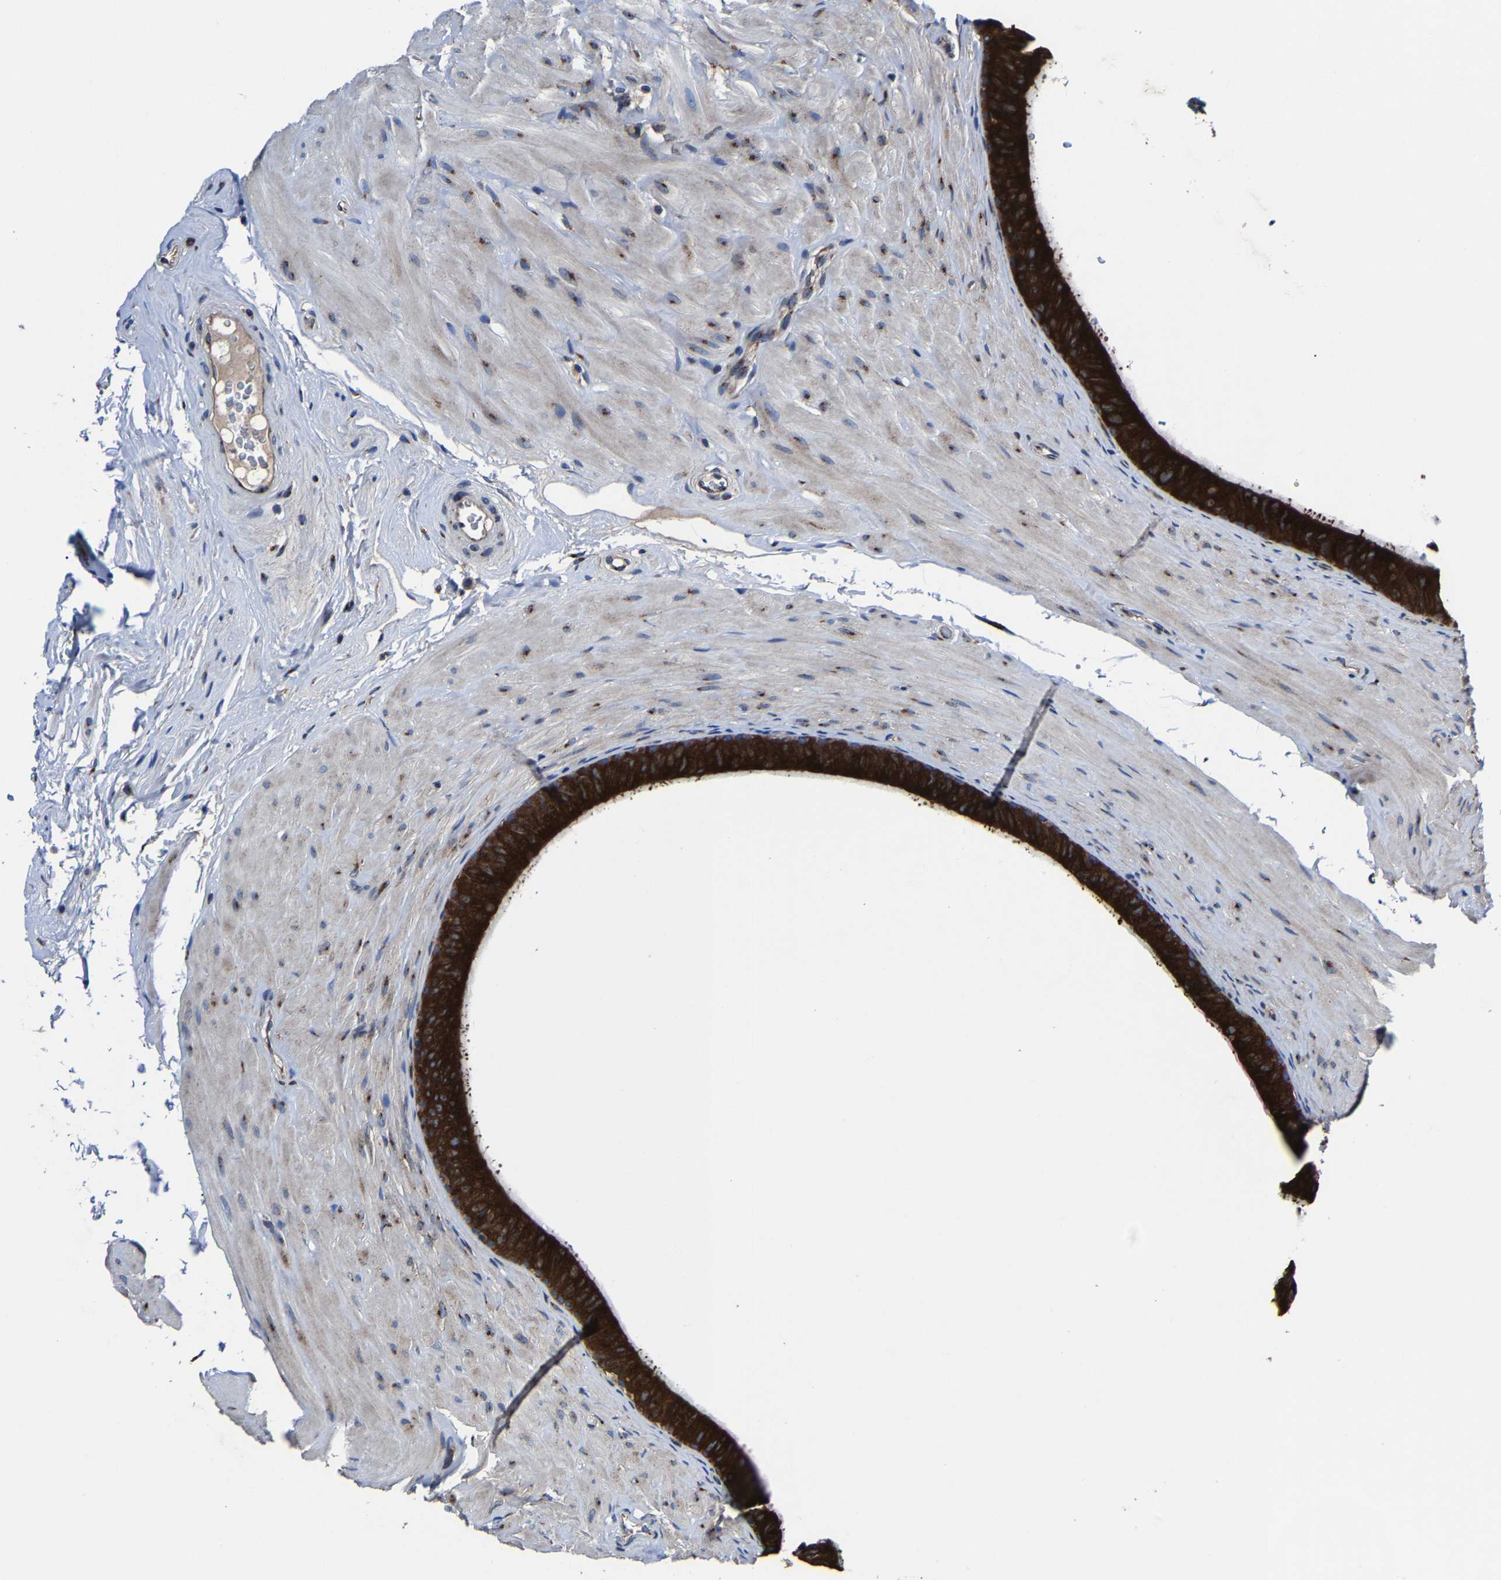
{"staining": {"intensity": "strong", "quantity": ">75%", "location": "cytoplasmic/membranous"}, "tissue": "epididymis", "cell_type": "Glandular cells", "image_type": "normal", "snomed": [{"axis": "morphology", "description": "Normal tissue, NOS"}, {"axis": "topography", "description": "Epididymis"}], "caption": "IHC photomicrograph of unremarkable epididymis stained for a protein (brown), which shows high levels of strong cytoplasmic/membranous expression in about >75% of glandular cells.", "gene": "EBAG9", "patient": {"sex": "male", "age": 34}}